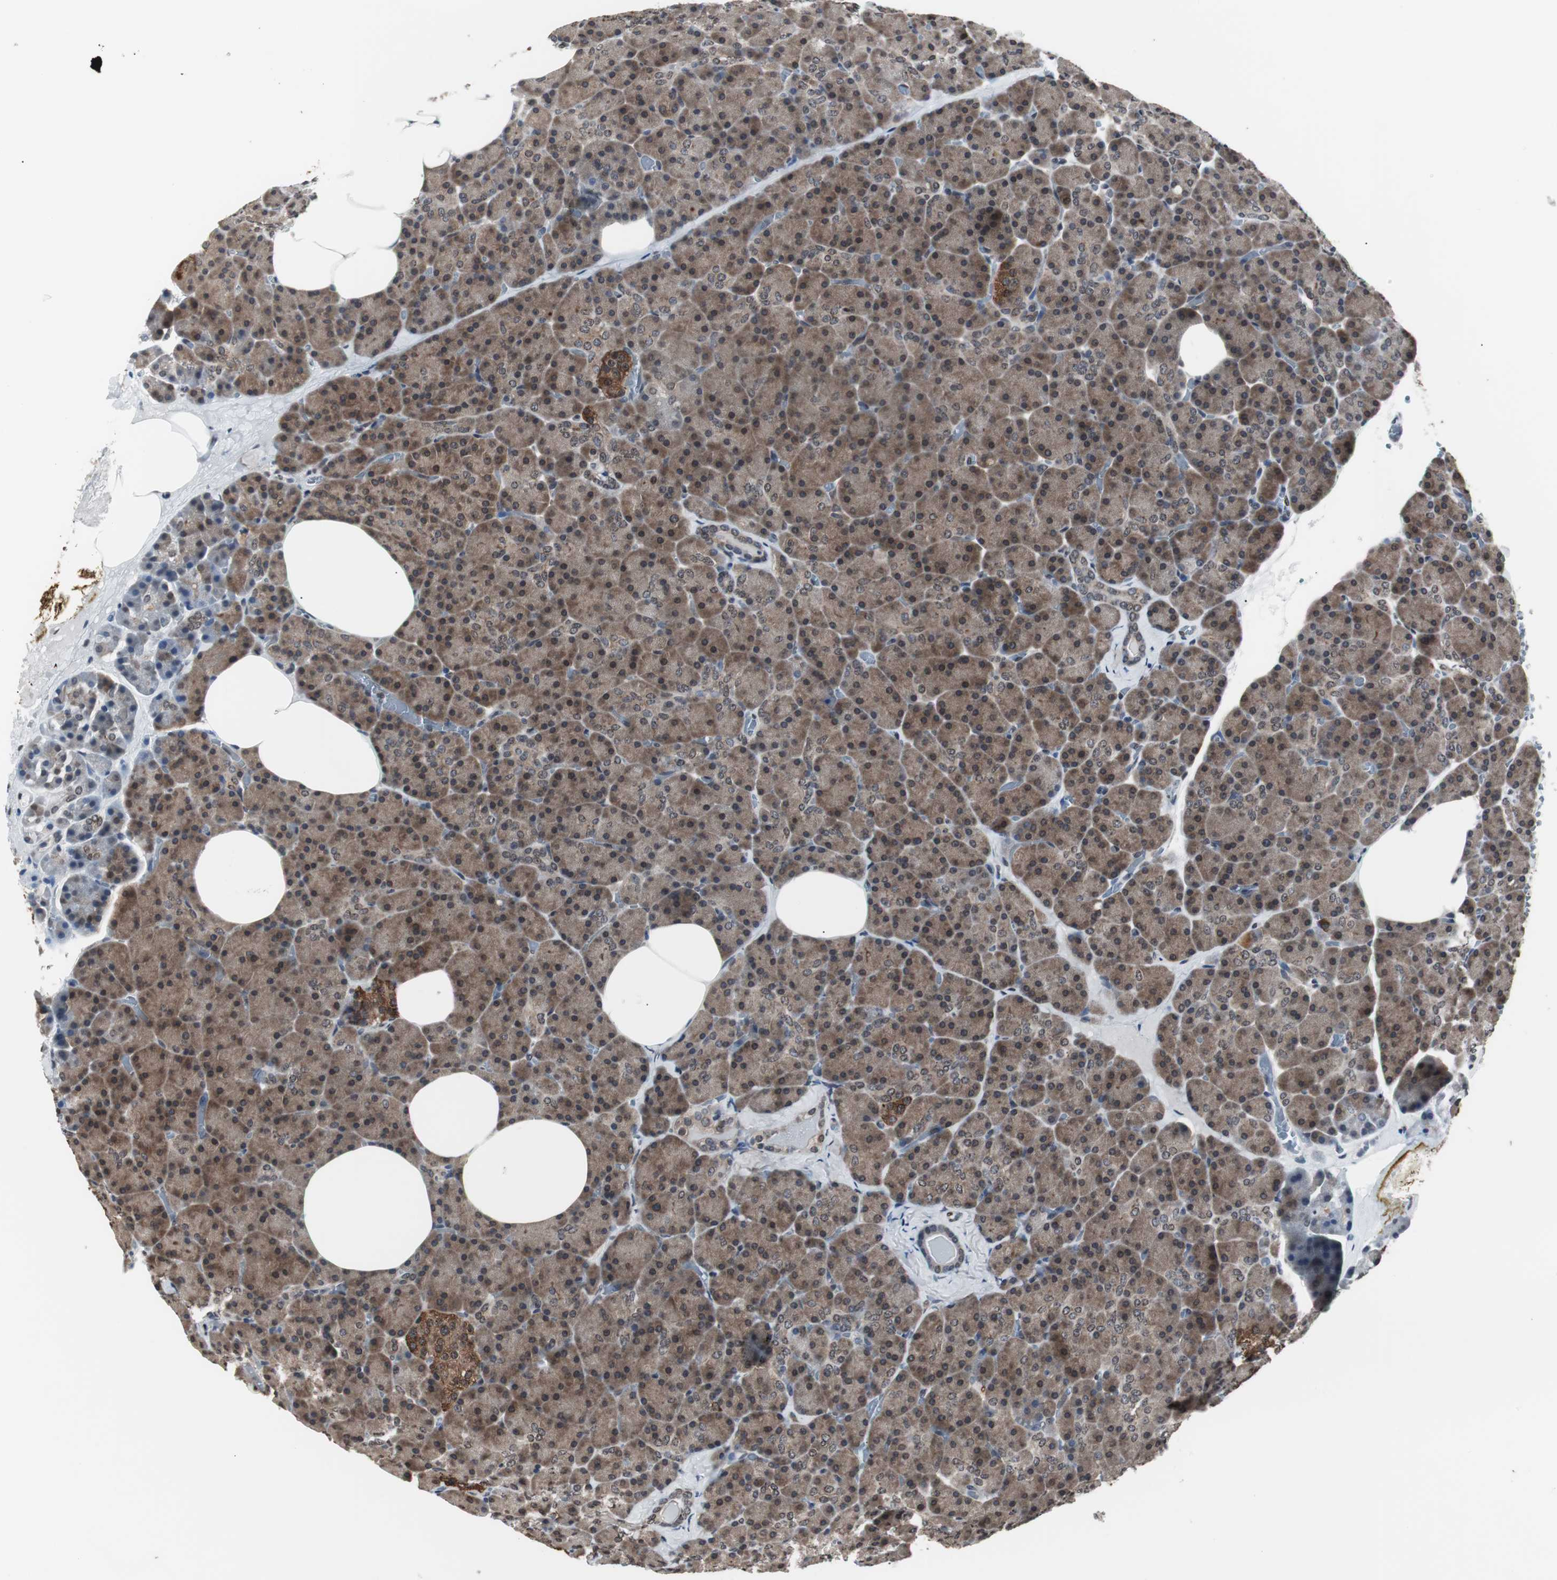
{"staining": {"intensity": "weak", "quantity": ">75%", "location": "cytoplasmic/membranous"}, "tissue": "pancreas", "cell_type": "Exocrine glandular cells", "image_type": "normal", "snomed": [{"axis": "morphology", "description": "Normal tissue, NOS"}, {"axis": "topography", "description": "Pancreas"}], "caption": "This photomicrograph displays normal pancreas stained with IHC to label a protein in brown. The cytoplasmic/membranous of exocrine glandular cells show weak positivity for the protein. Nuclei are counter-stained blue.", "gene": "SMAD1", "patient": {"sex": "female", "age": 35}}